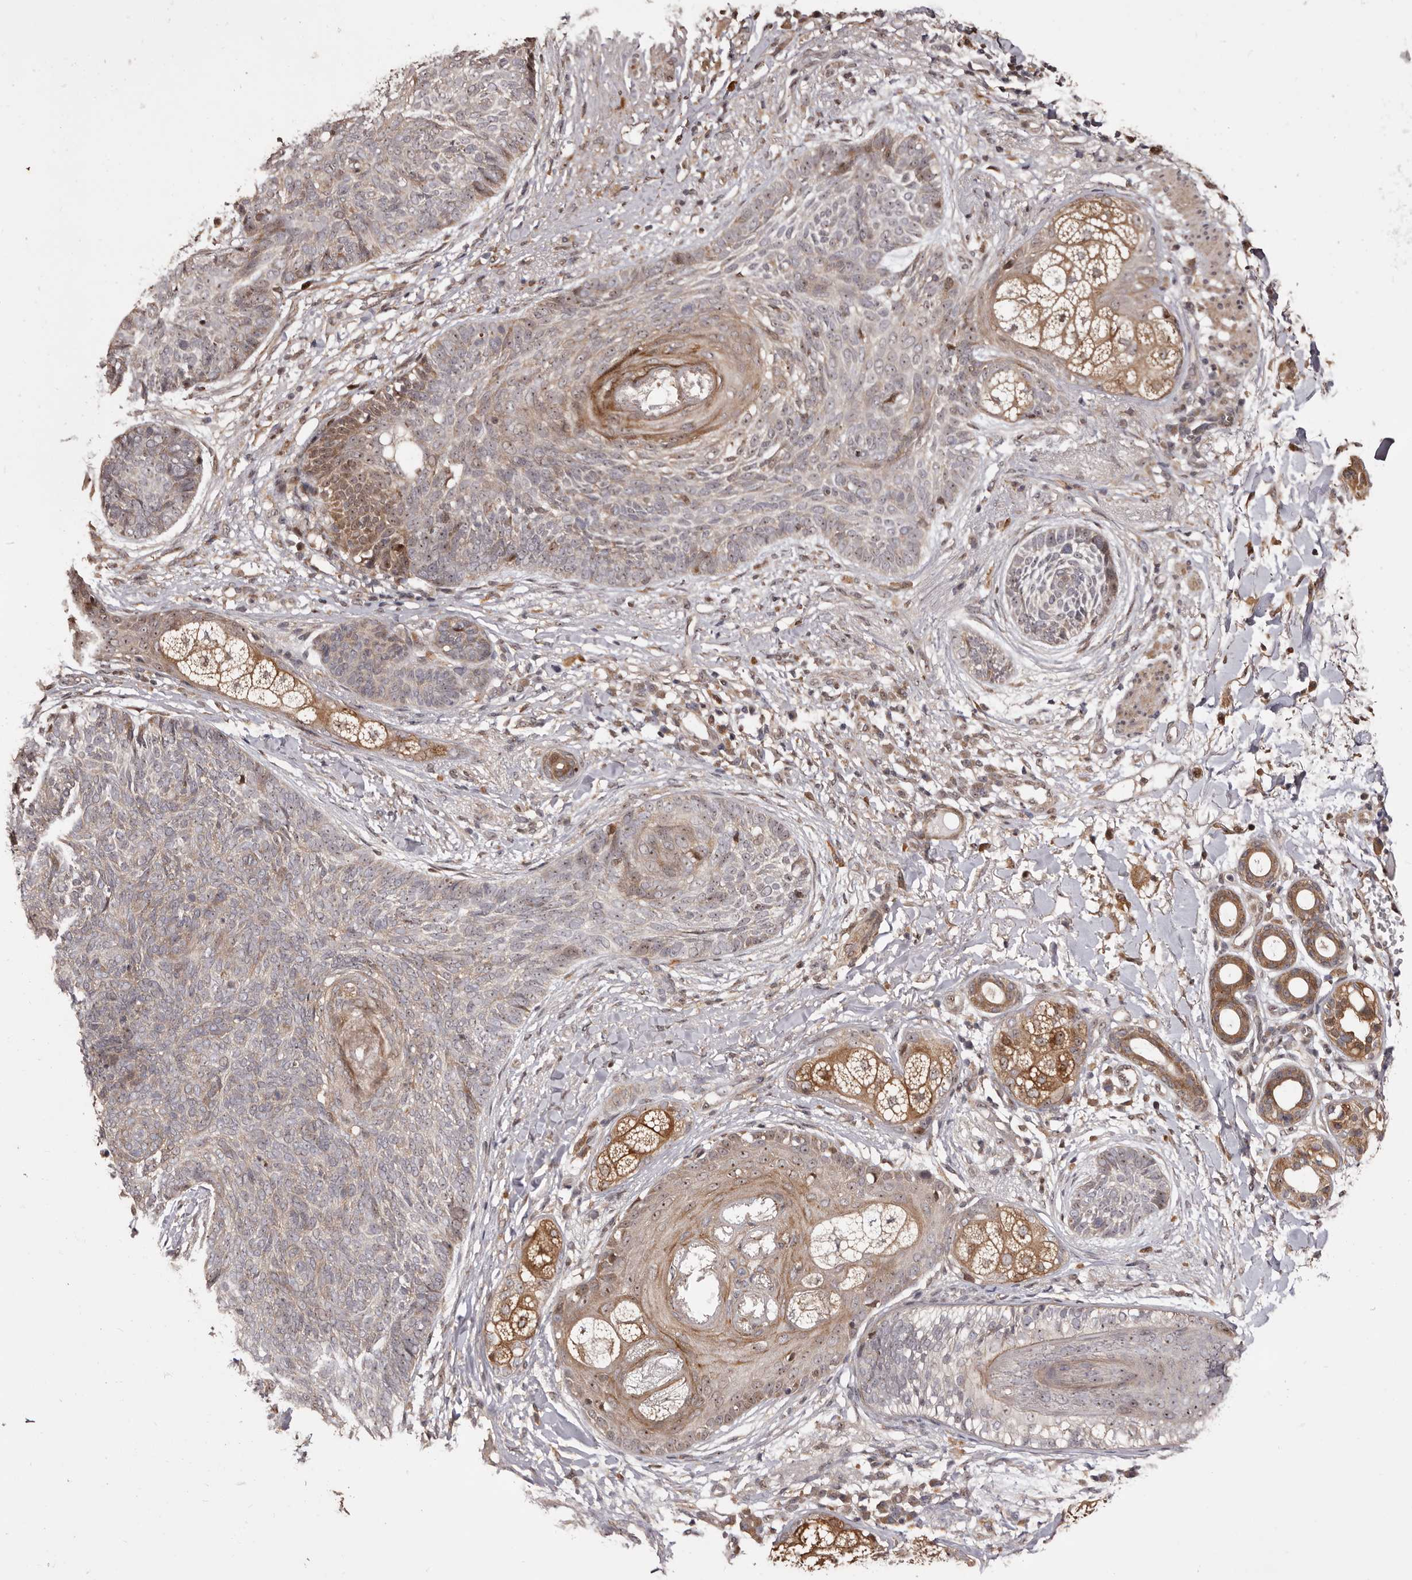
{"staining": {"intensity": "weak", "quantity": "<25%", "location": "cytoplasmic/membranous"}, "tissue": "skin cancer", "cell_type": "Tumor cells", "image_type": "cancer", "snomed": [{"axis": "morphology", "description": "Basal cell carcinoma"}, {"axis": "topography", "description": "Skin"}], "caption": "This is a photomicrograph of IHC staining of skin basal cell carcinoma, which shows no expression in tumor cells.", "gene": "ZCCHC7", "patient": {"sex": "male", "age": 85}}